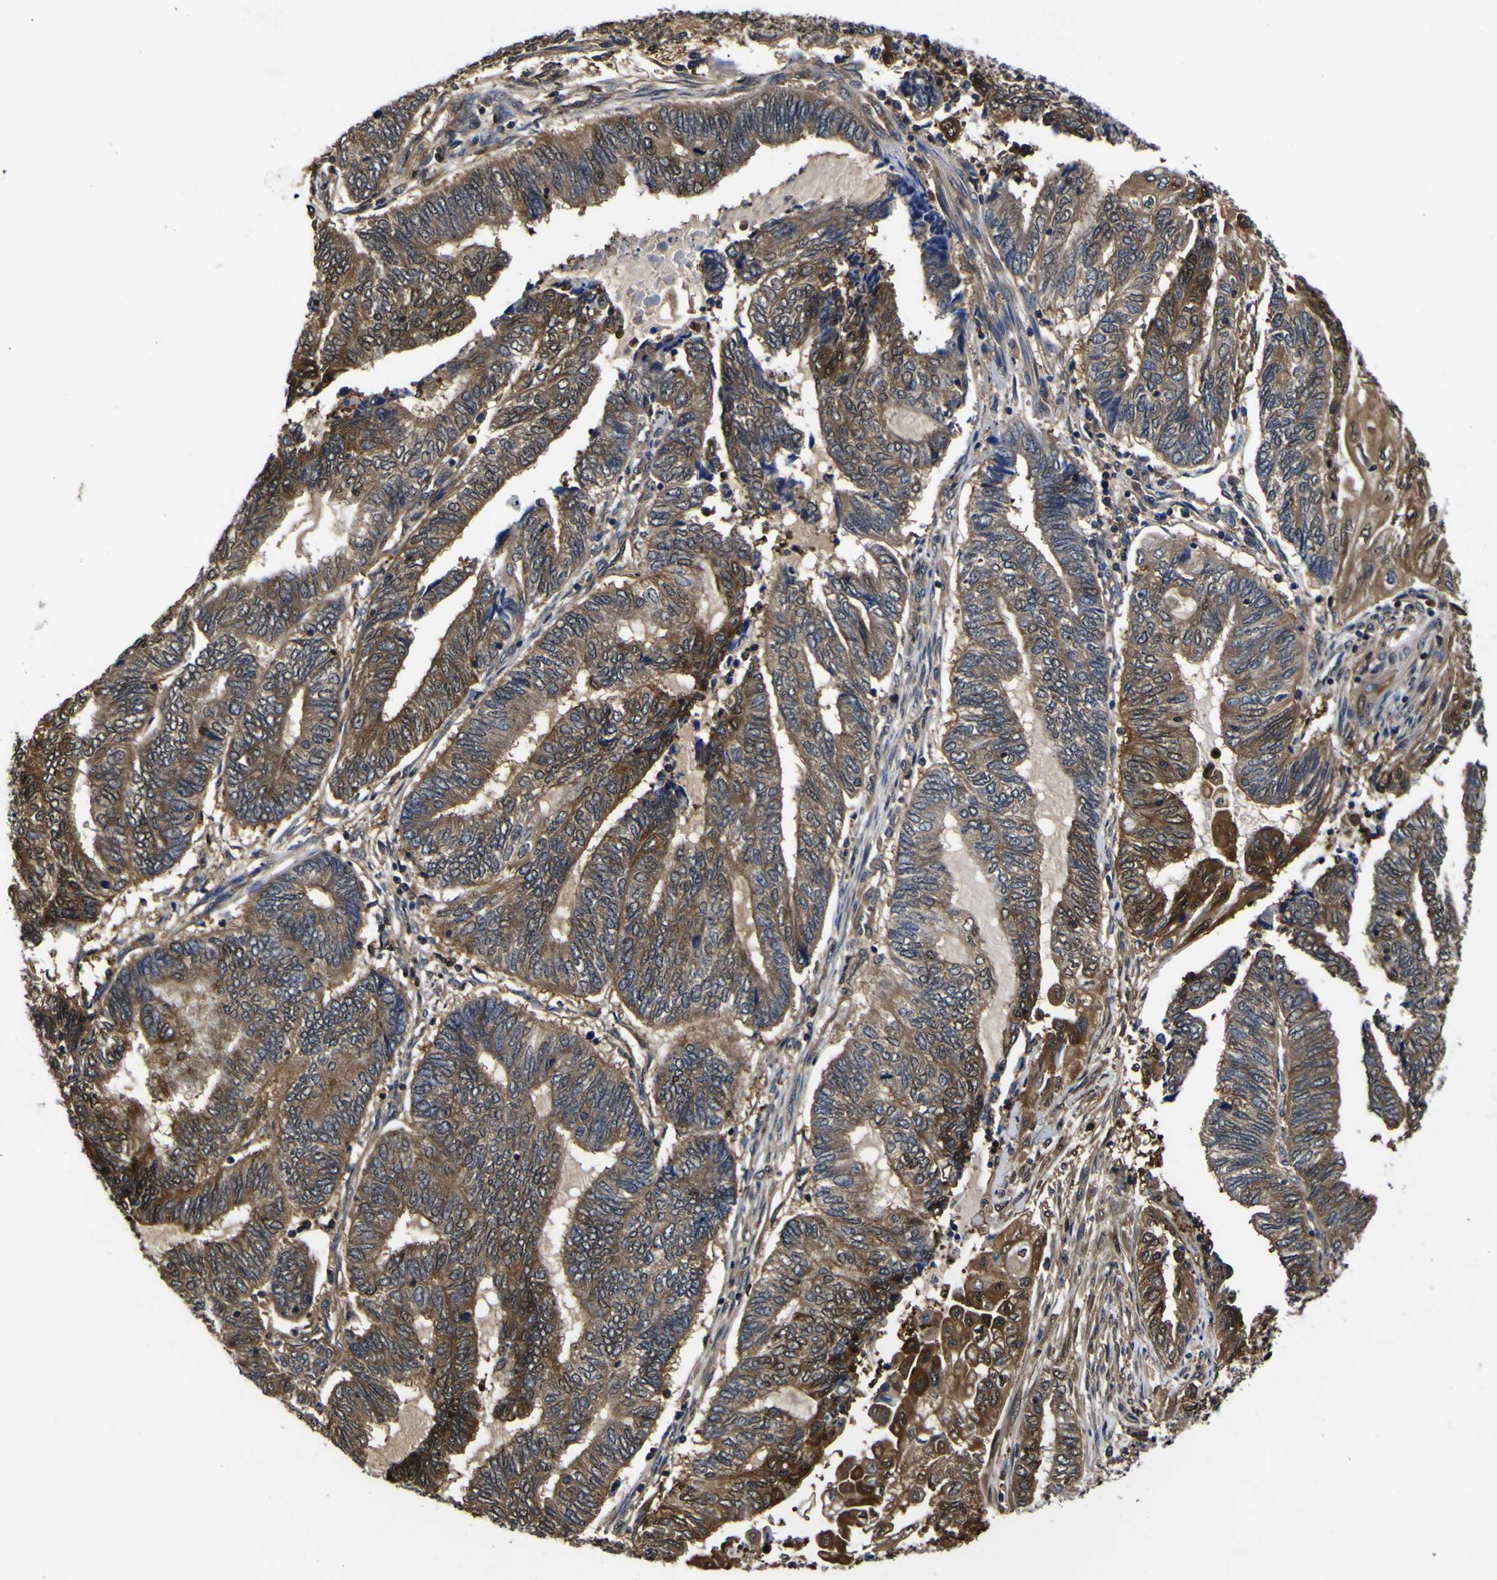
{"staining": {"intensity": "strong", "quantity": "25%-75%", "location": "cytoplasmic/membranous,nuclear"}, "tissue": "endometrial cancer", "cell_type": "Tumor cells", "image_type": "cancer", "snomed": [{"axis": "morphology", "description": "Adenocarcinoma, NOS"}, {"axis": "topography", "description": "Uterus"}, {"axis": "topography", "description": "Endometrium"}], "caption": "Tumor cells show strong cytoplasmic/membranous and nuclear staining in approximately 25%-75% of cells in endometrial cancer.", "gene": "FAM110B", "patient": {"sex": "female", "age": 70}}